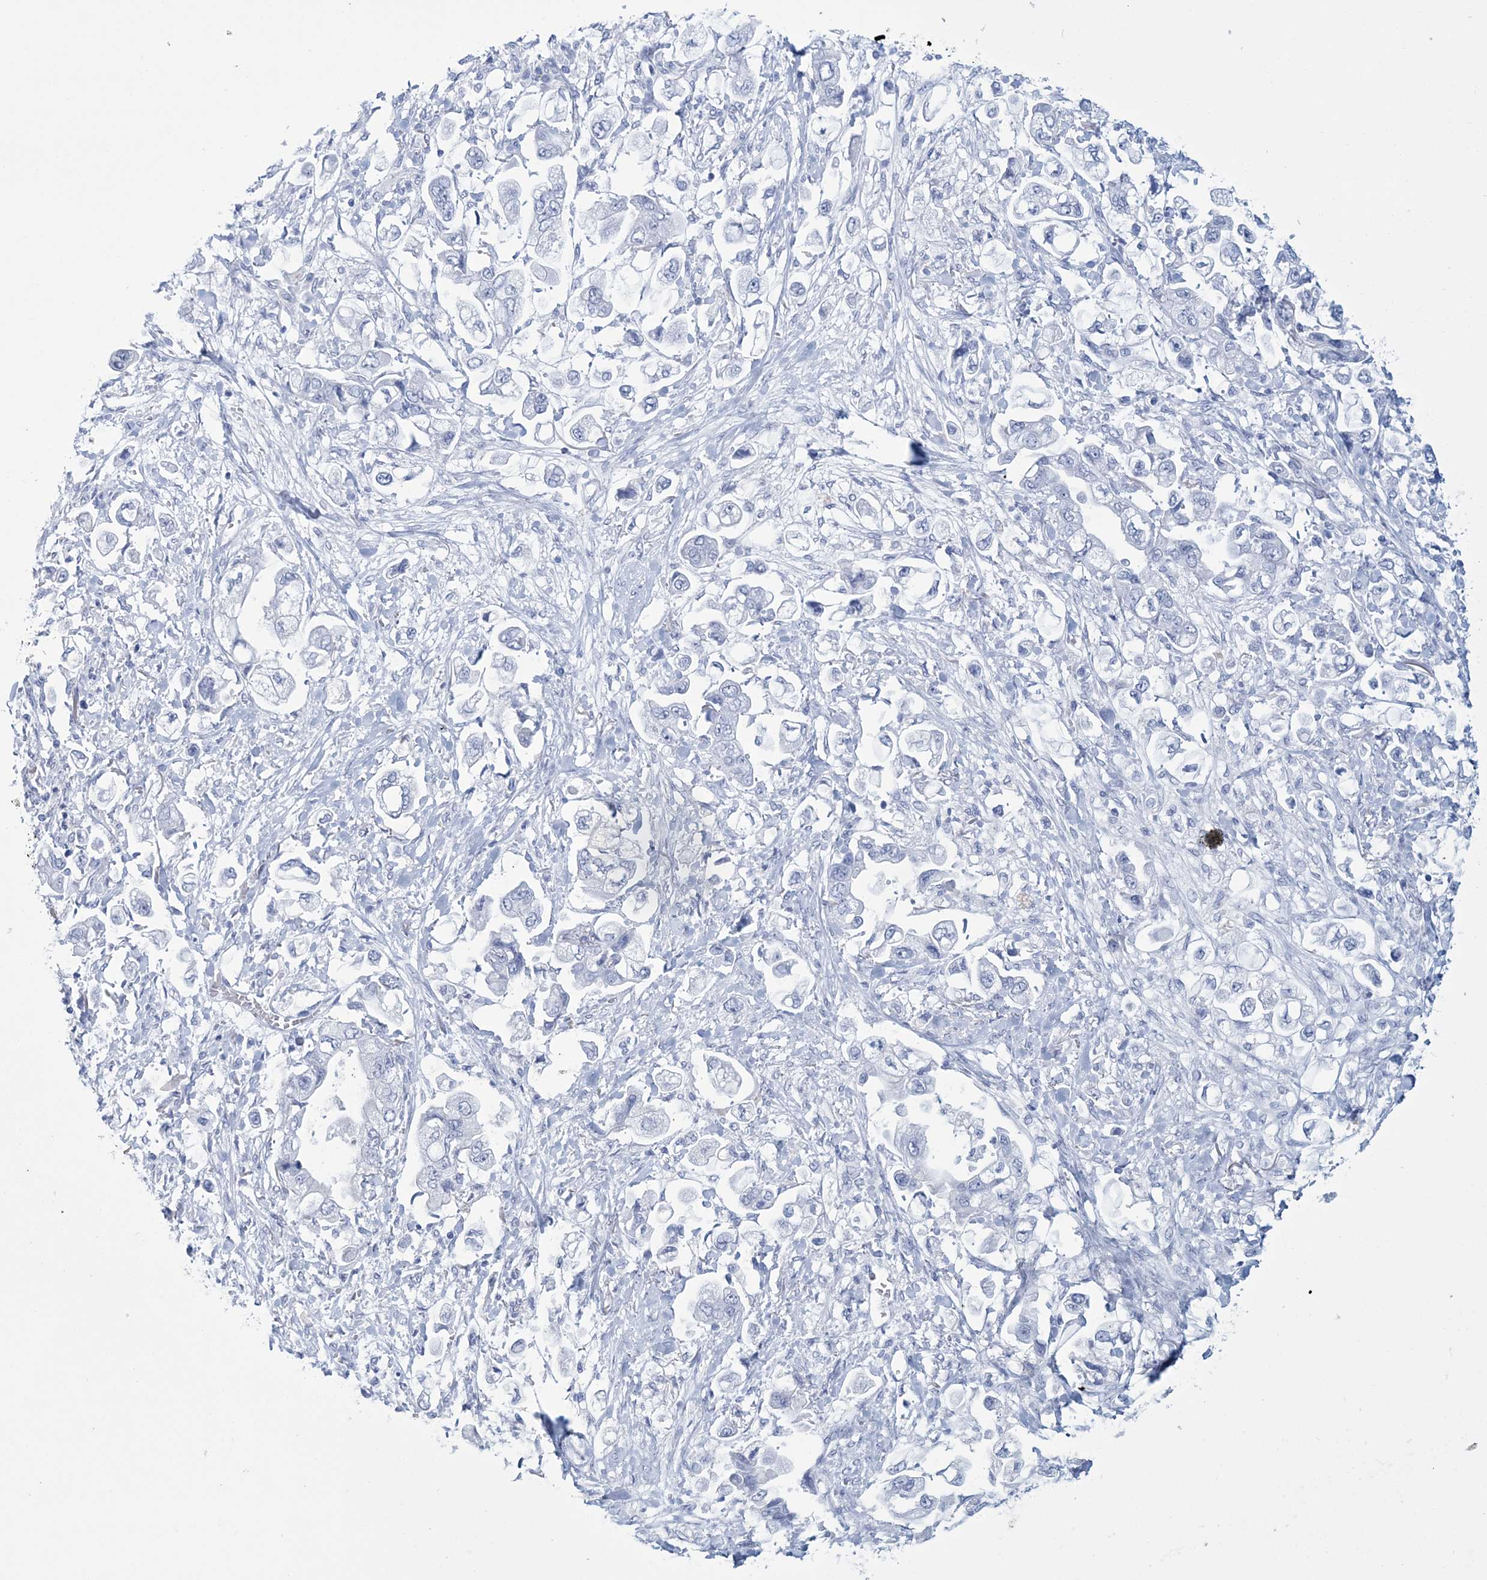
{"staining": {"intensity": "negative", "quantity": "none", "location": "none"}, "tissue": "stomach cancer", "cell_type": "Tumor cells", "image_type": "cancer", "snomed": [{"axis": "morphology", "description": "Adenocarcinoma, NOS"}, {"axis": "topography", "description": "Stomach"}], "caption": "Immunohistochemistry (IHC) micrograph of neoplastic tissue: adenocarcinoma (stomach) stained with DAB (3,3'-diaminobenzidine) displays no significant protein positivity in tumor cells.", "gene": "DPCD", "patient": {"sex": "male", "age": 62}}